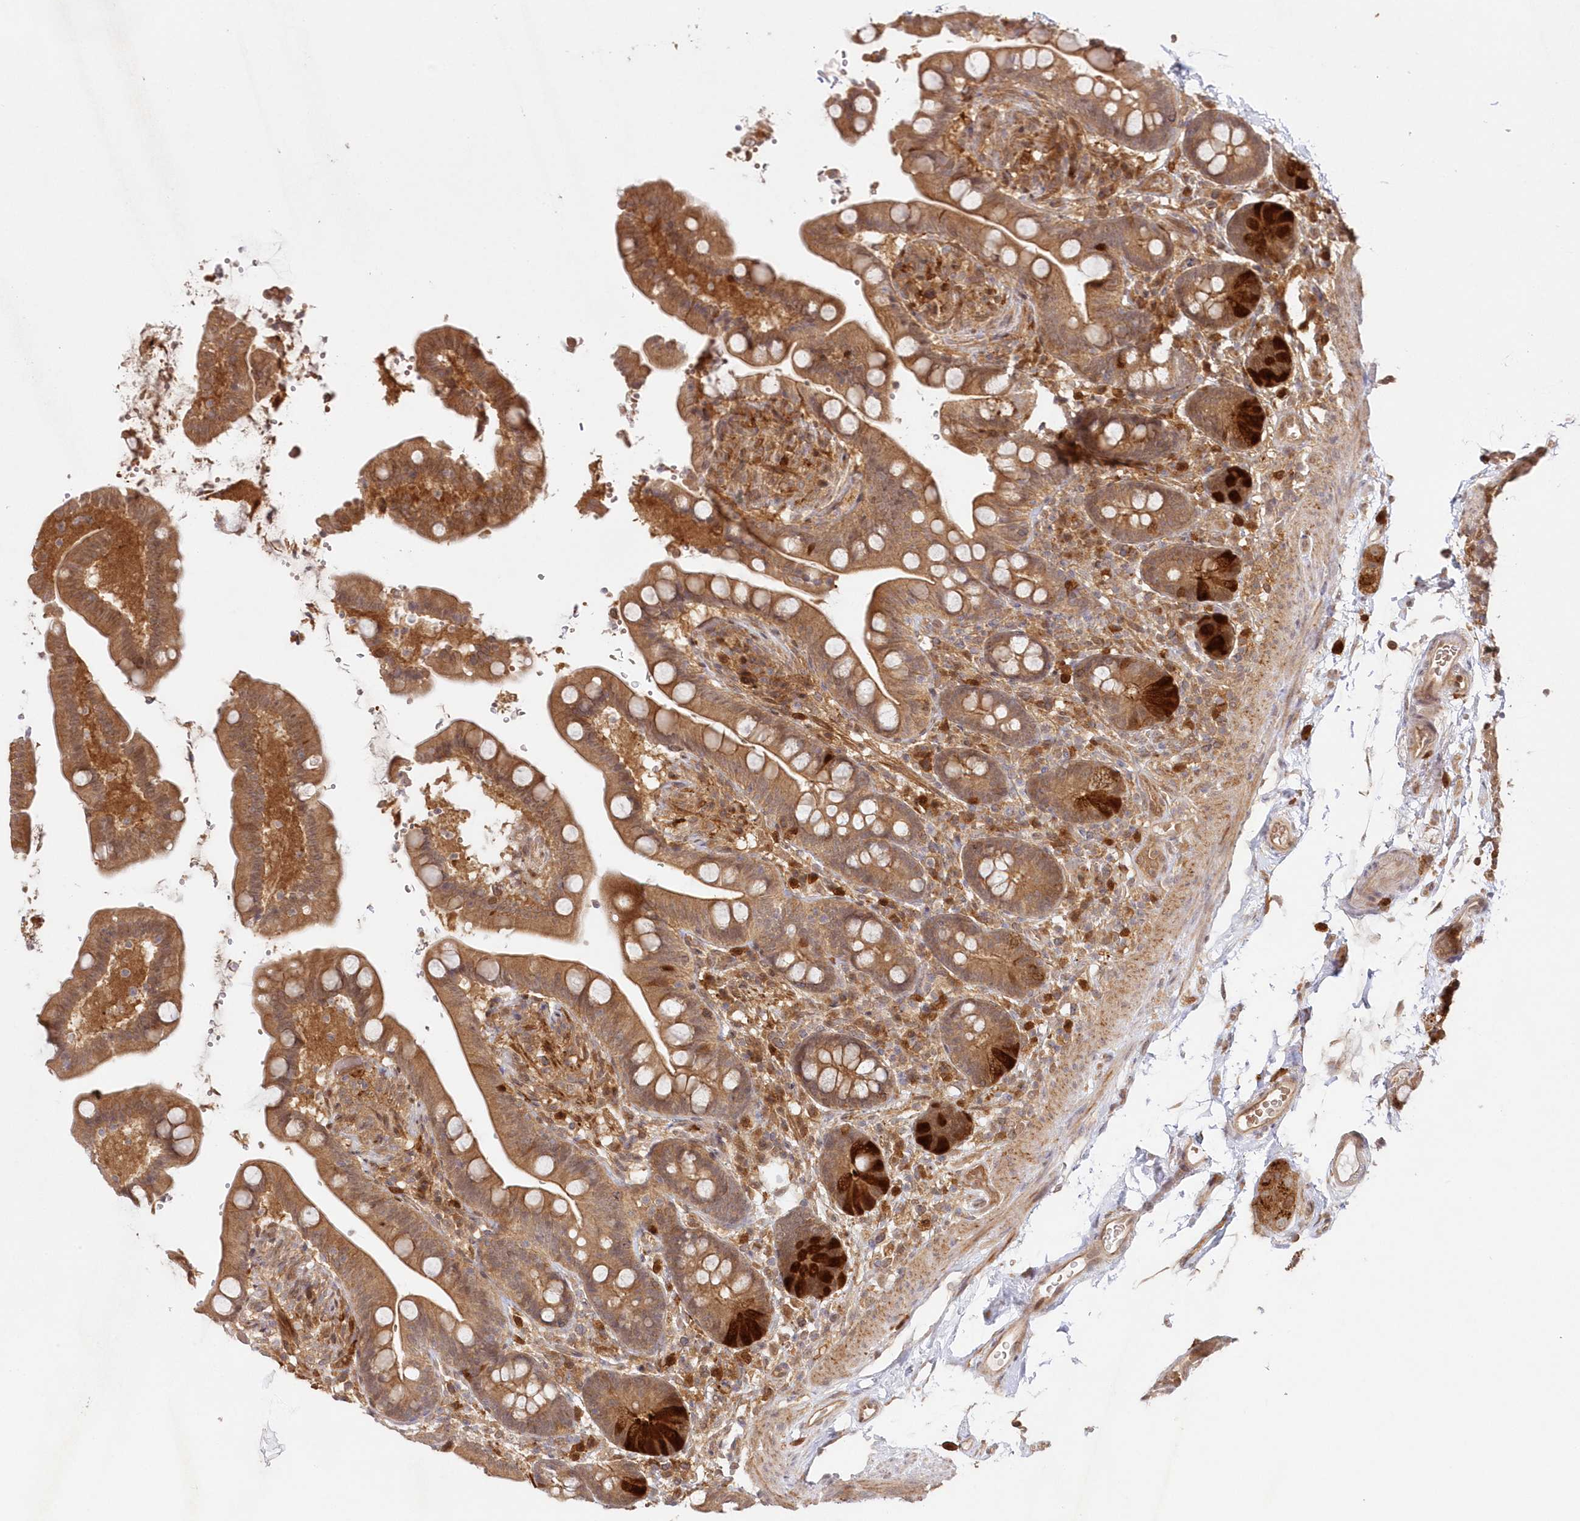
{"staining": {"intensity": "moderate", "quantity": ">75%", "location": "cytoplasmic/membranous"}, "tissue": "colon", "cell_type": "Endothelial cells", "image_type": "normal", "snomed": [{"axis": "morphology", "description": "Normal tissue, NOS"}, {"axis": "topography", "description": "Smooth muscle"}, {"axis": "topography", "description": "Colon"}], "caption": "Protein staining of benign colon displays moderate cytoplasmic/membranous expression in approximately >75% of endothelial cells. (brown staining indicates protein expression, while blue staining denotes nuclei).", "gene": "GBE1", "patient": {"sex": "male", "age": 73}}